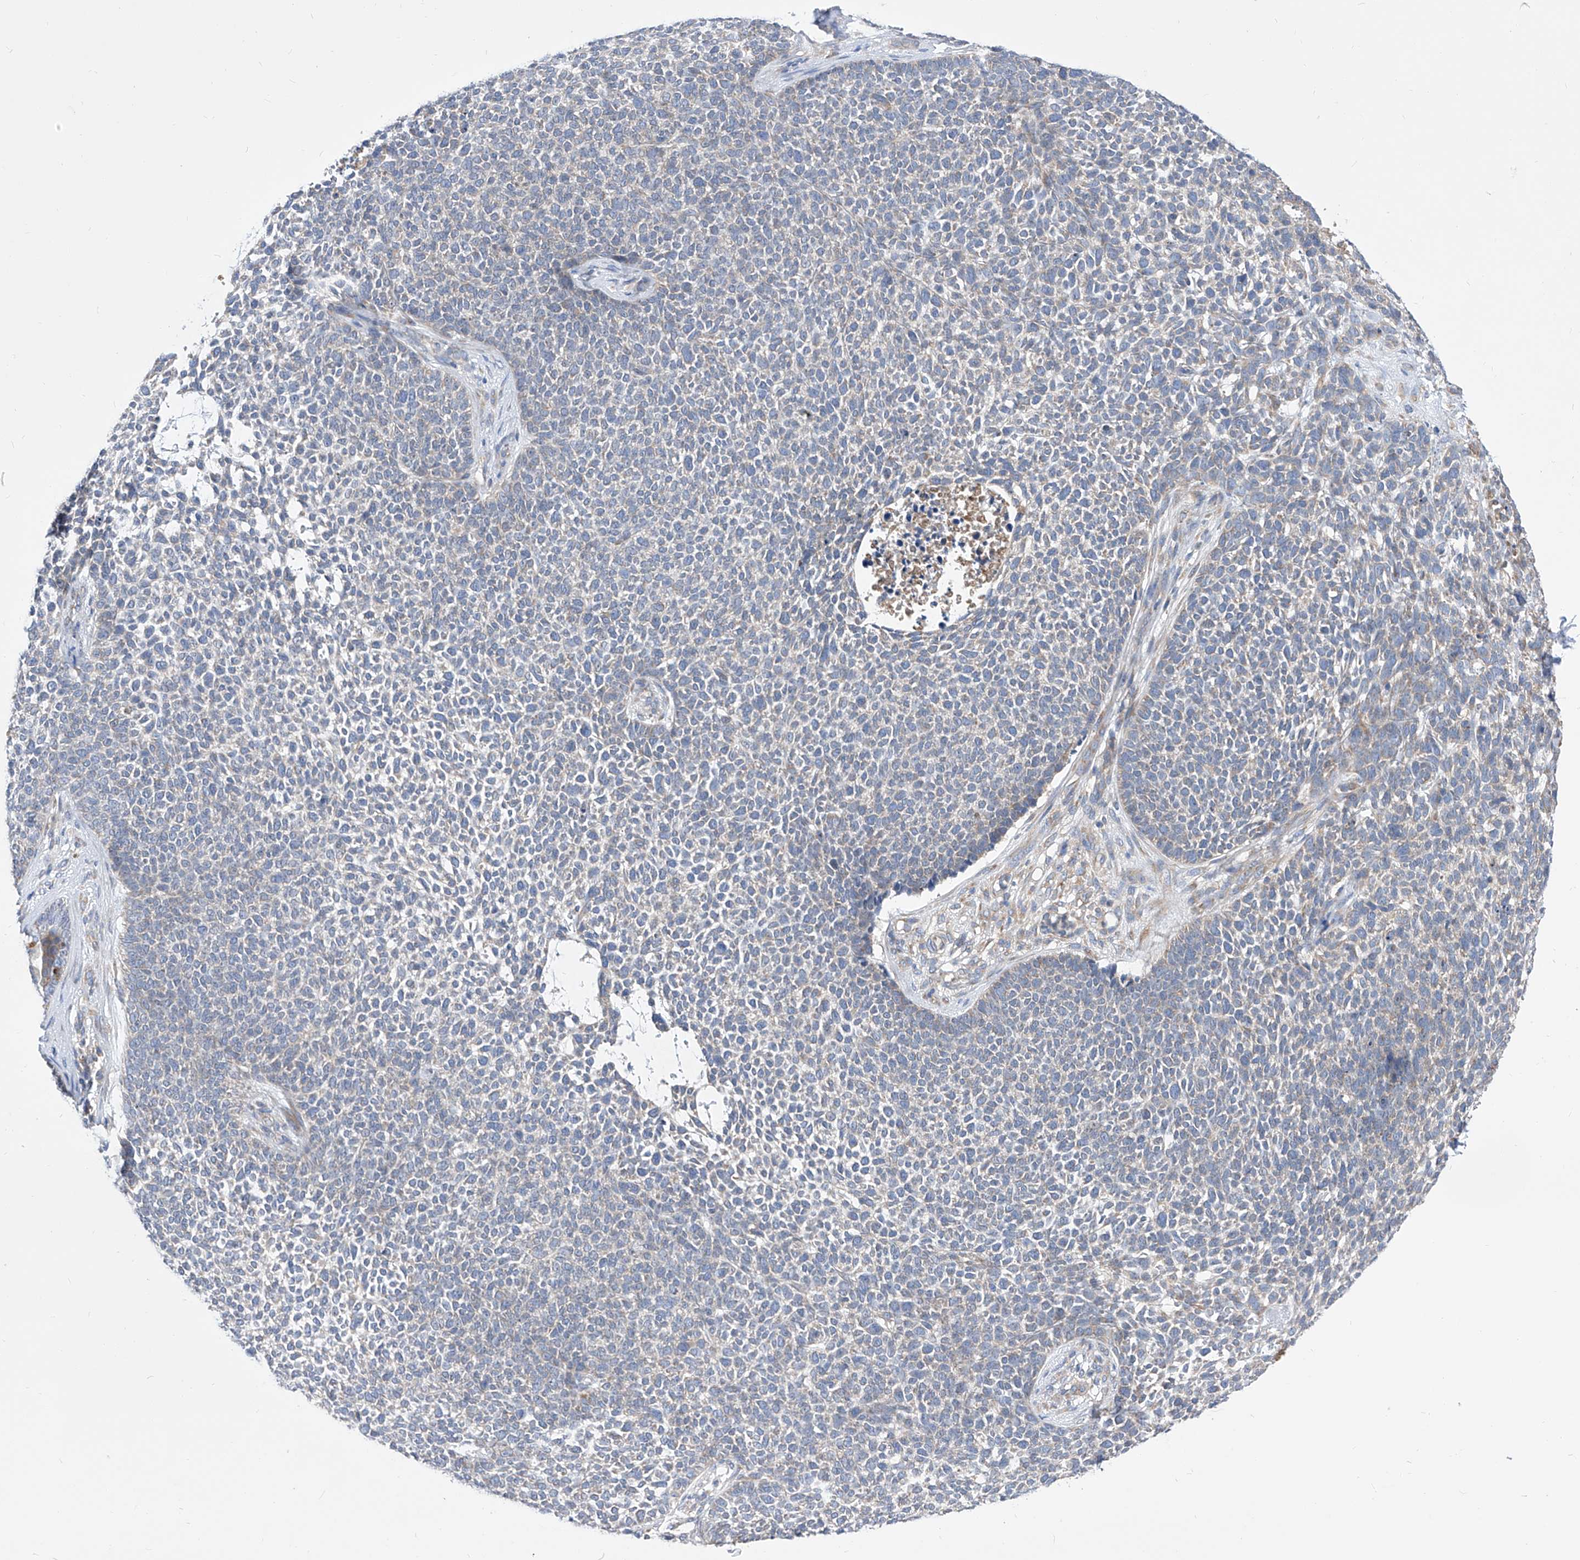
{"staining": {"intensity": "negative", "quantity": "none", "location": "none"}, "tissue": "skin cancer", "cell_type": "Tumor cells", "image_type": "cancer", "snomed": [{"axis": "morphology", "description": "Basal cell carcinoma"}, {"axis": "topography", "description": "Skin"}], "caption": "Skin basal cell carcinoma was stained to show a protein in brown. There is no significant positivity in tumor cells. (DAB IHC with hematoxylin counter stain).", "gene": "UFL1", "patient": {"sex": "female", "age": 84}}